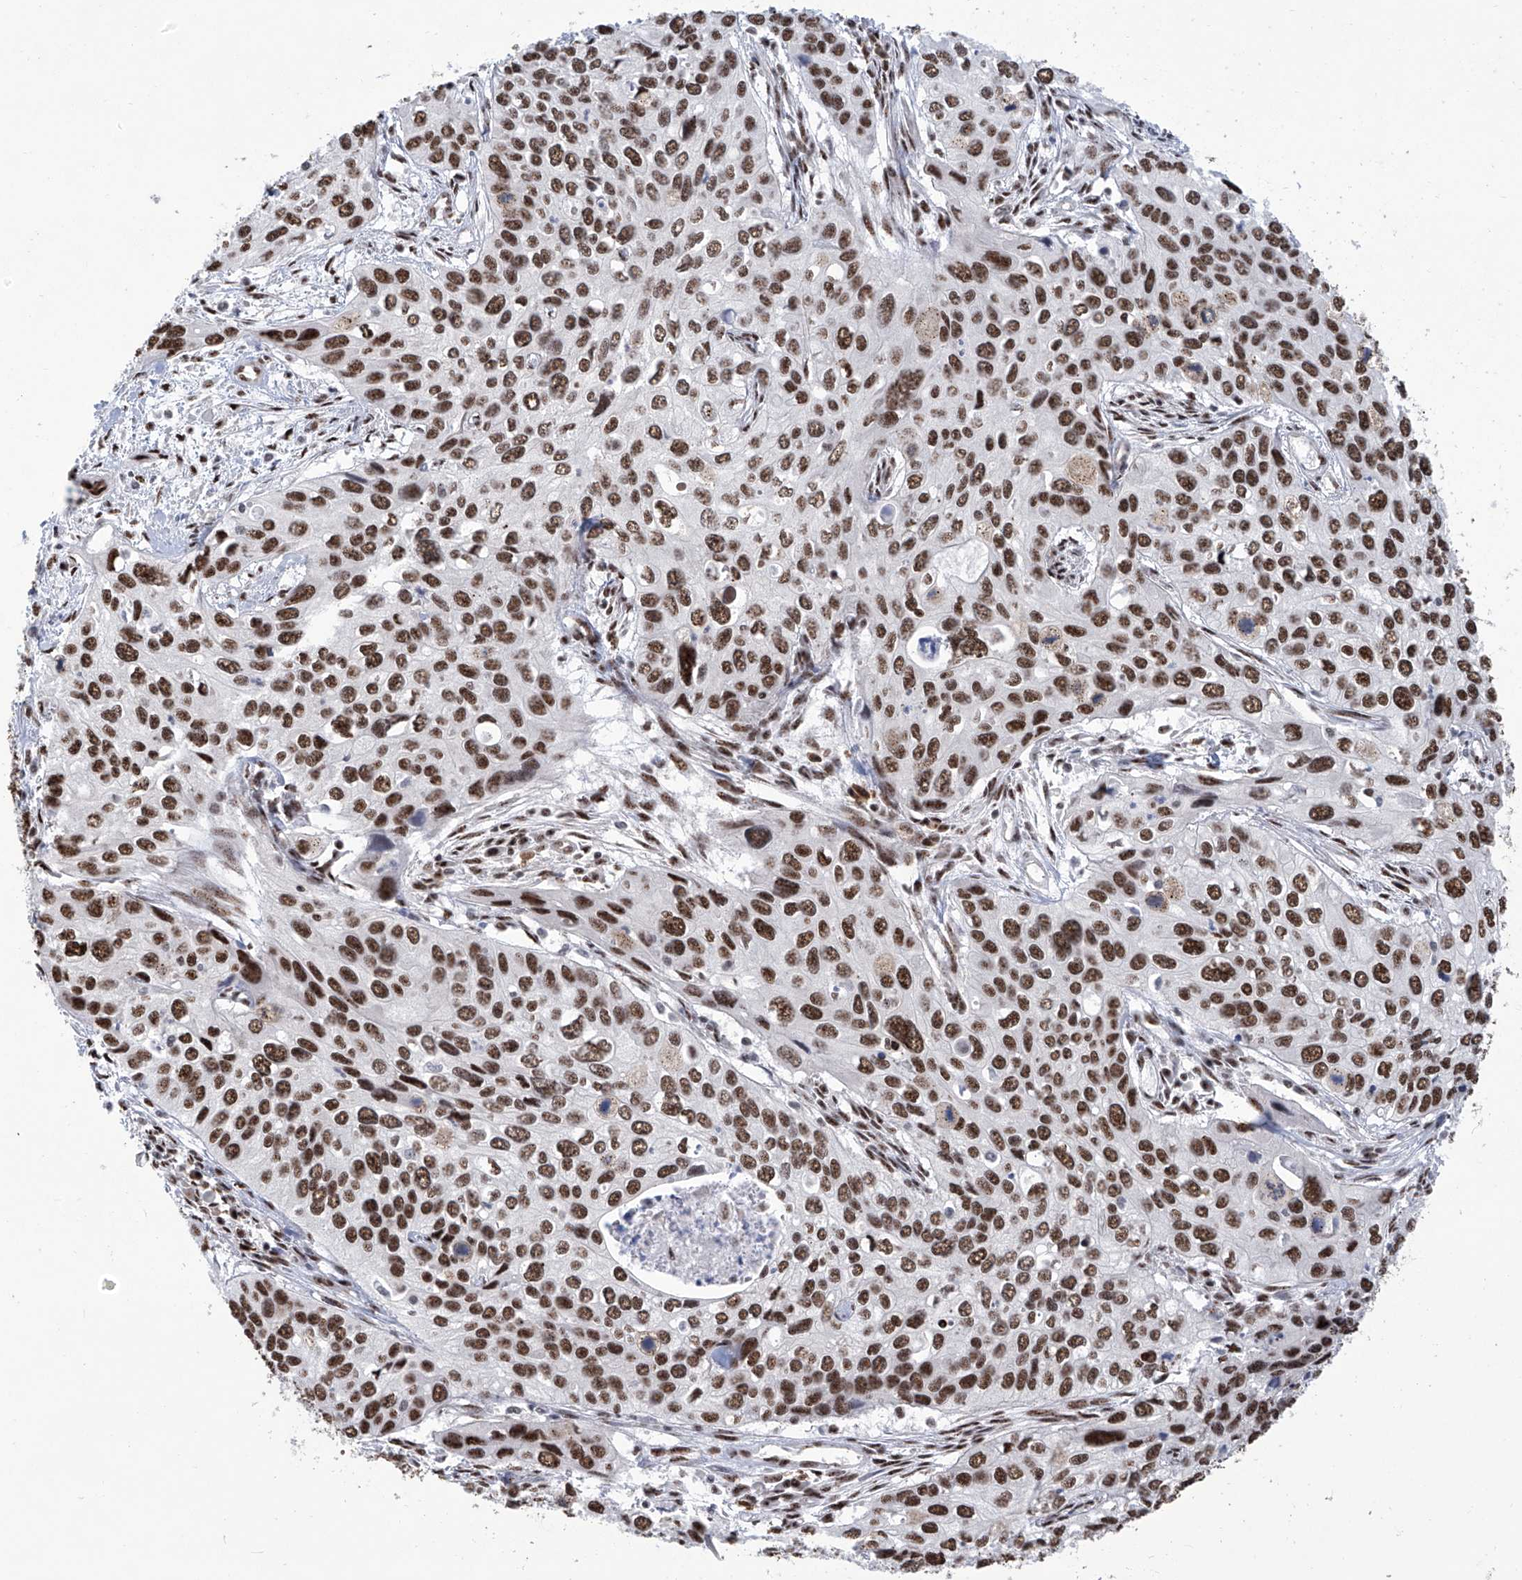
{"staining": {"intensity": "strong", "quantity": ">75%", "location": "nuclear"}, "tissue": "cervical cancer", "cell_type": "Tumor cells", "image_type": "cancer", "snomed": [{"axis": "morphology", "description": "Squamous cell carcinoma, NOS"}, {"axis": "topography", "description": "Cervix"}], "caption": "Cervical cancer stained with a brown dye exhibits strong nuclear positive staining in approximately >75% of tumor cells.", "gene": "FBXL4", "patient": {"sex": "female", "age": 55}}